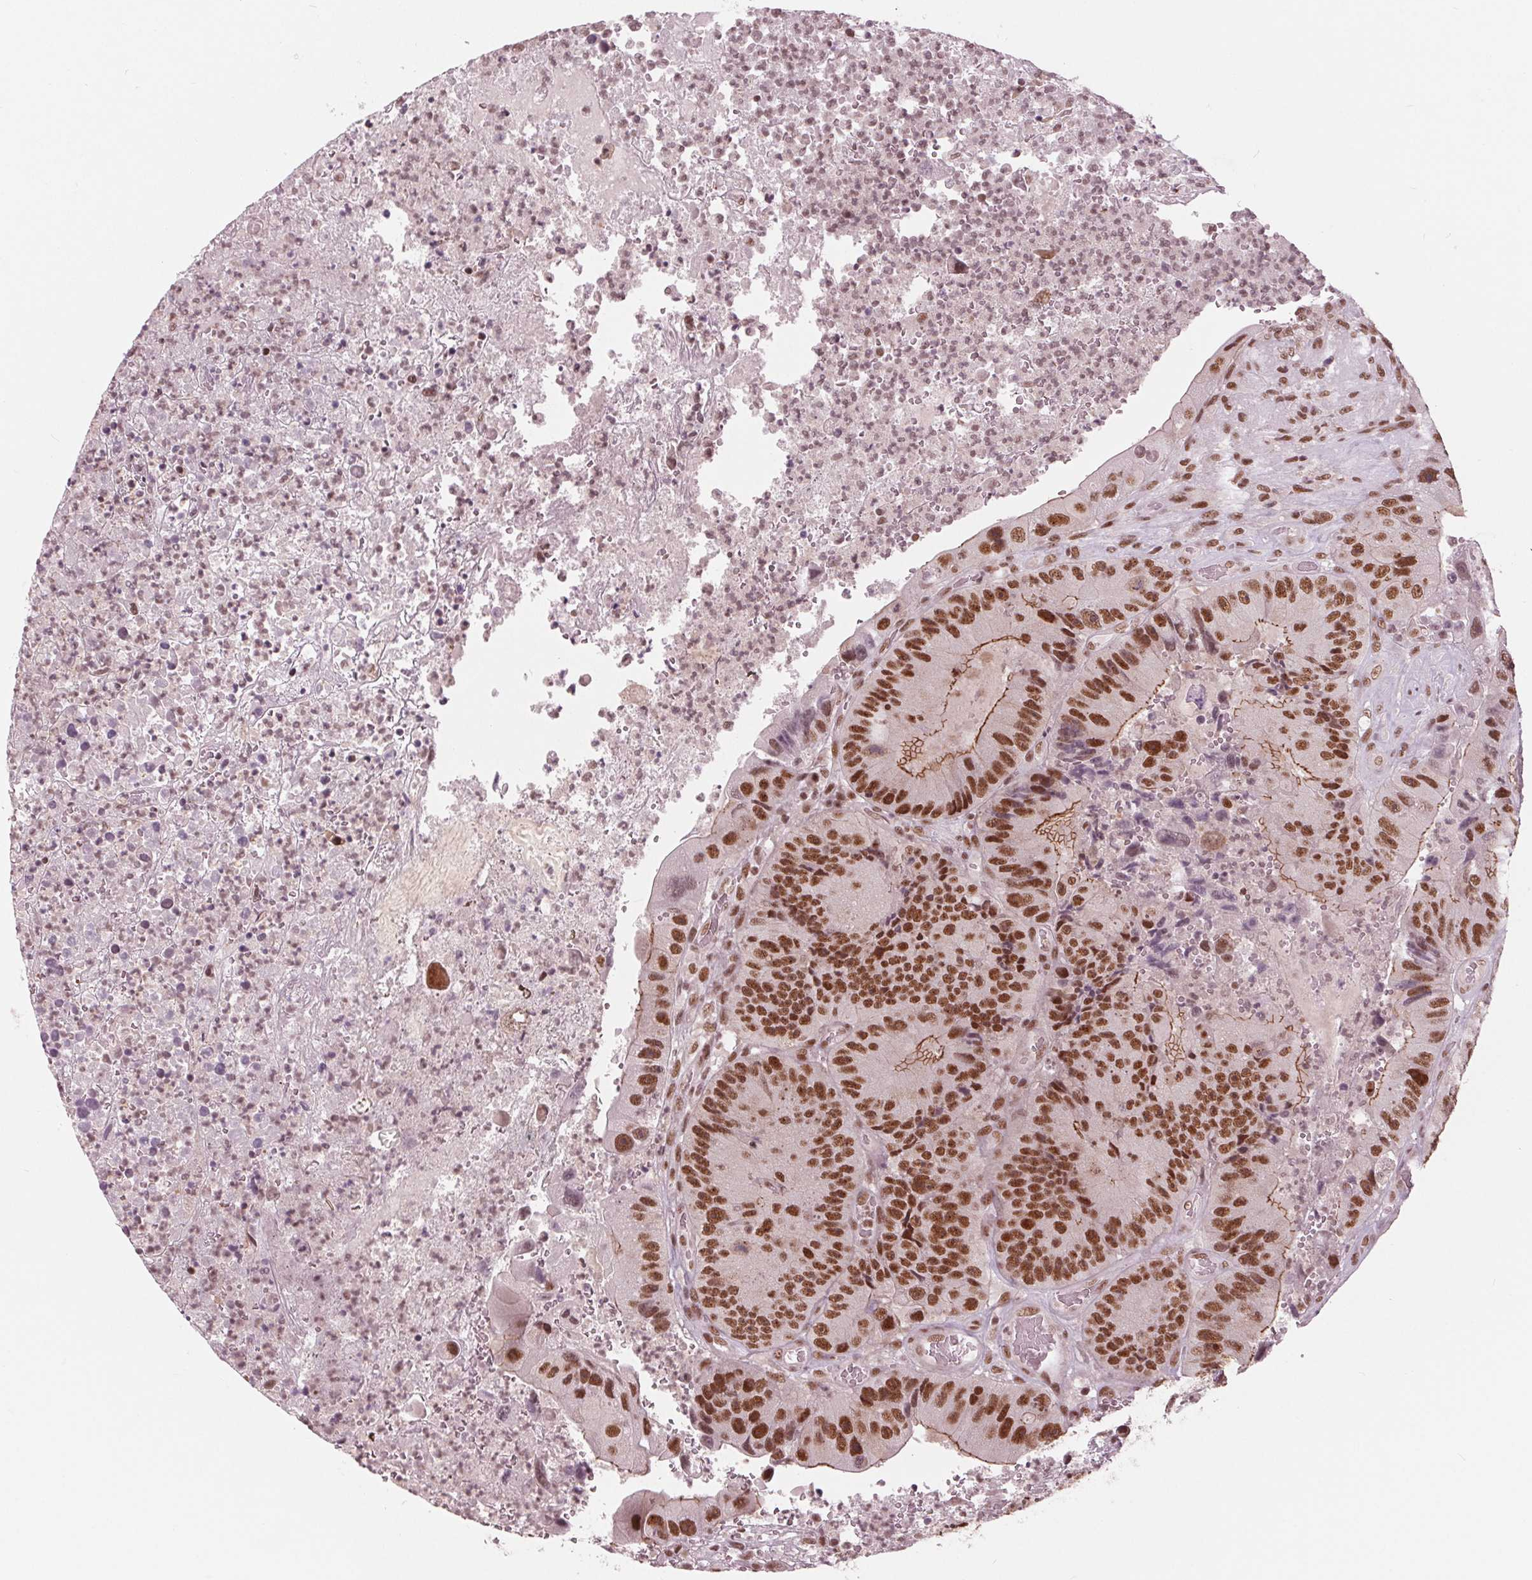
{"staining": {"intensity": "strong", "quantity": ">75%", "location": "cytoplasmic/membranous,nuclear"}, "tissue": "colorectal cancer", "cell_type": "Tumor cells", "image_type": "cancer", "snomed": [{"axis": "morphology", "description": "Adenocarcinoma, NOS"}, {"axis": "topography", "description": "Colon"}], "caption": "Colorectal adenocarcinoma stained for a protein reveals strong cytoplasmic/membranous and nuclear positivity in tumor cells.", "gene": "LSM2", "patient": {"sex": "female", "age": 86}}